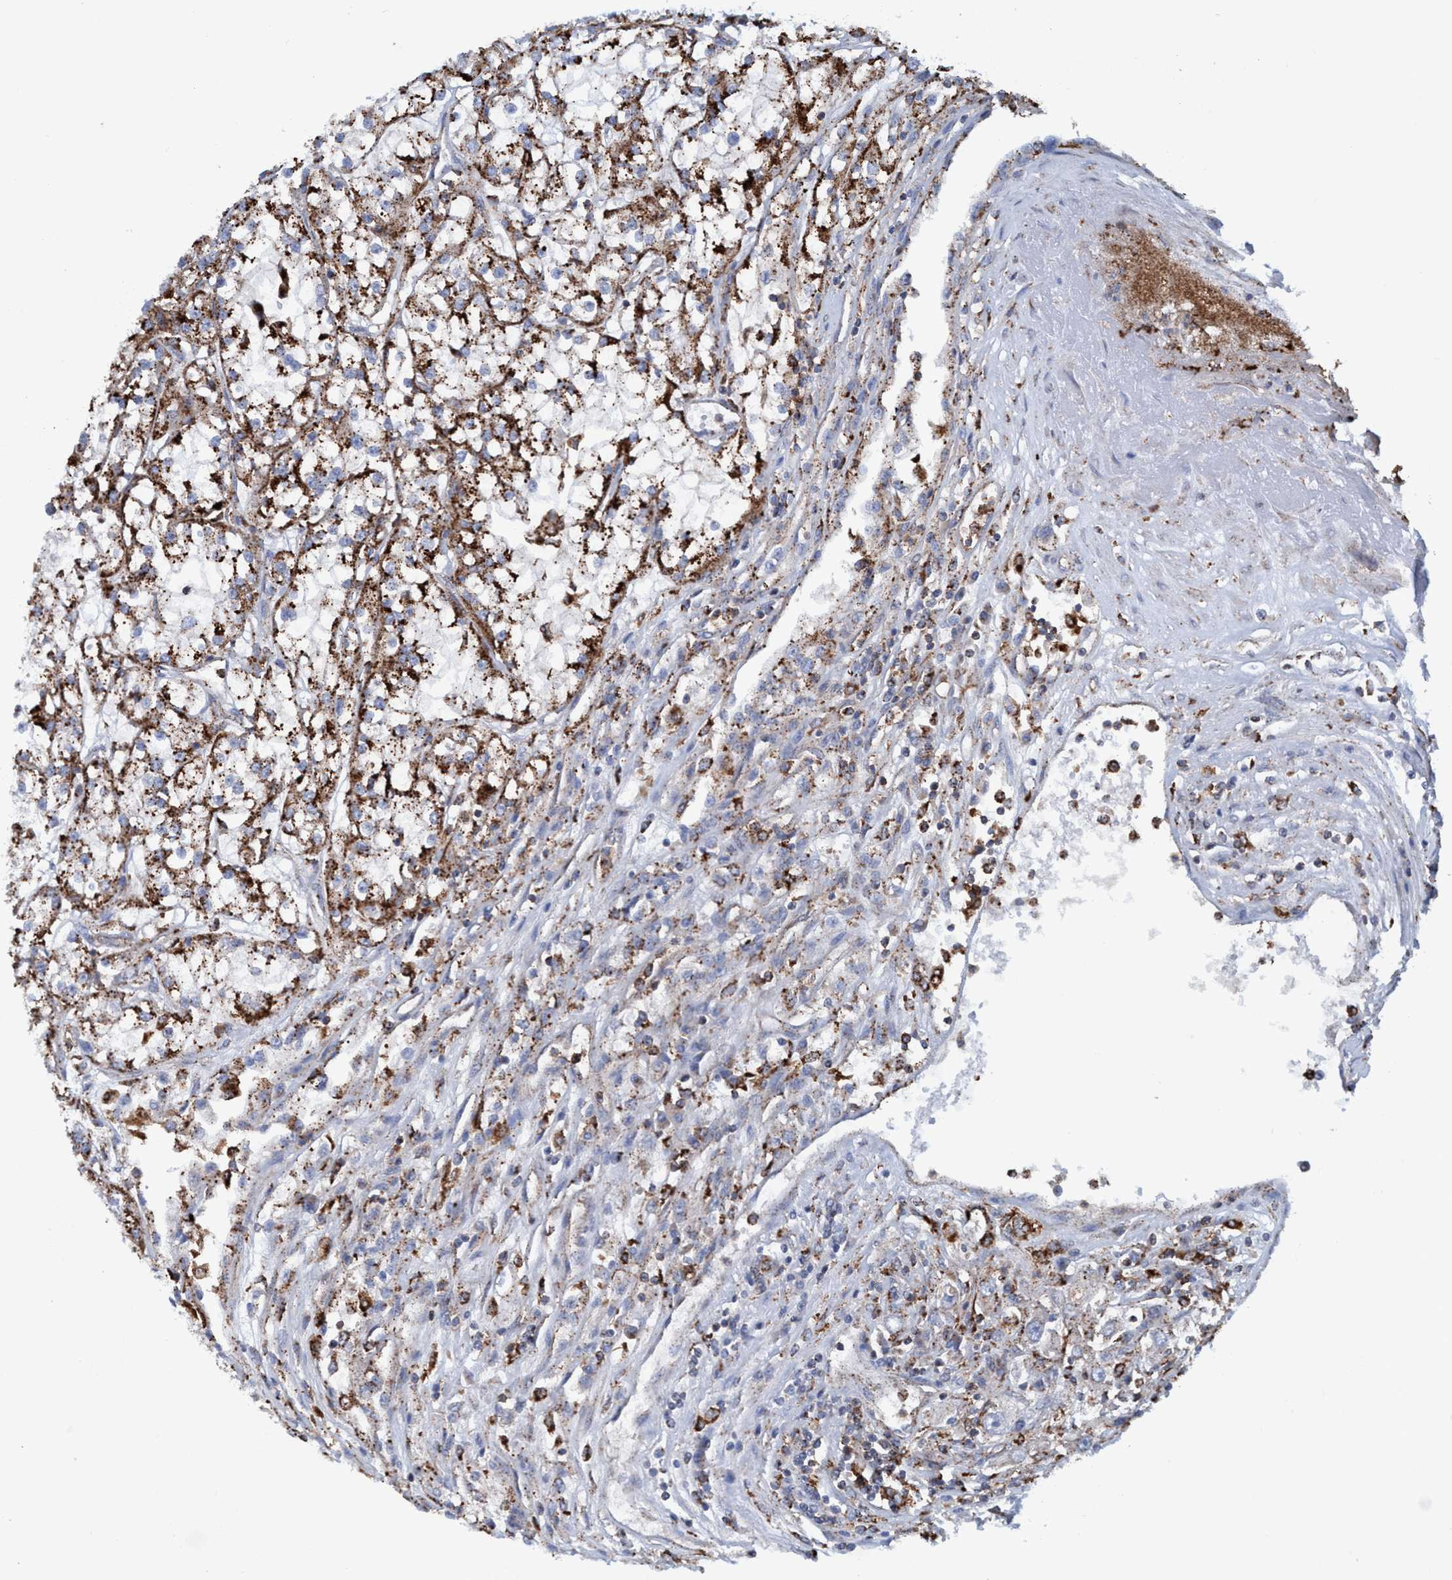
{"staining": {"intensity": "moderate", "quantity": ">75%", "location": "cytoplasmic/membranous"}, "tissue": "renal cancer", "cell_type": "Tumor cells", "image_type": "cancer", "snomed": [{"axis": "morphology", "description": "Adenocarcinoma, NOS"}, {"axis": "topography", "description": "Kidney"}], "caption": "This is a photomicrograph of IHC staining of renal cancer, which shows moderate staining in the cytoplasmic/membranous of tumor cells.", "gene": "TRIM65", "patient": {"sex": "female", "age": 52}}